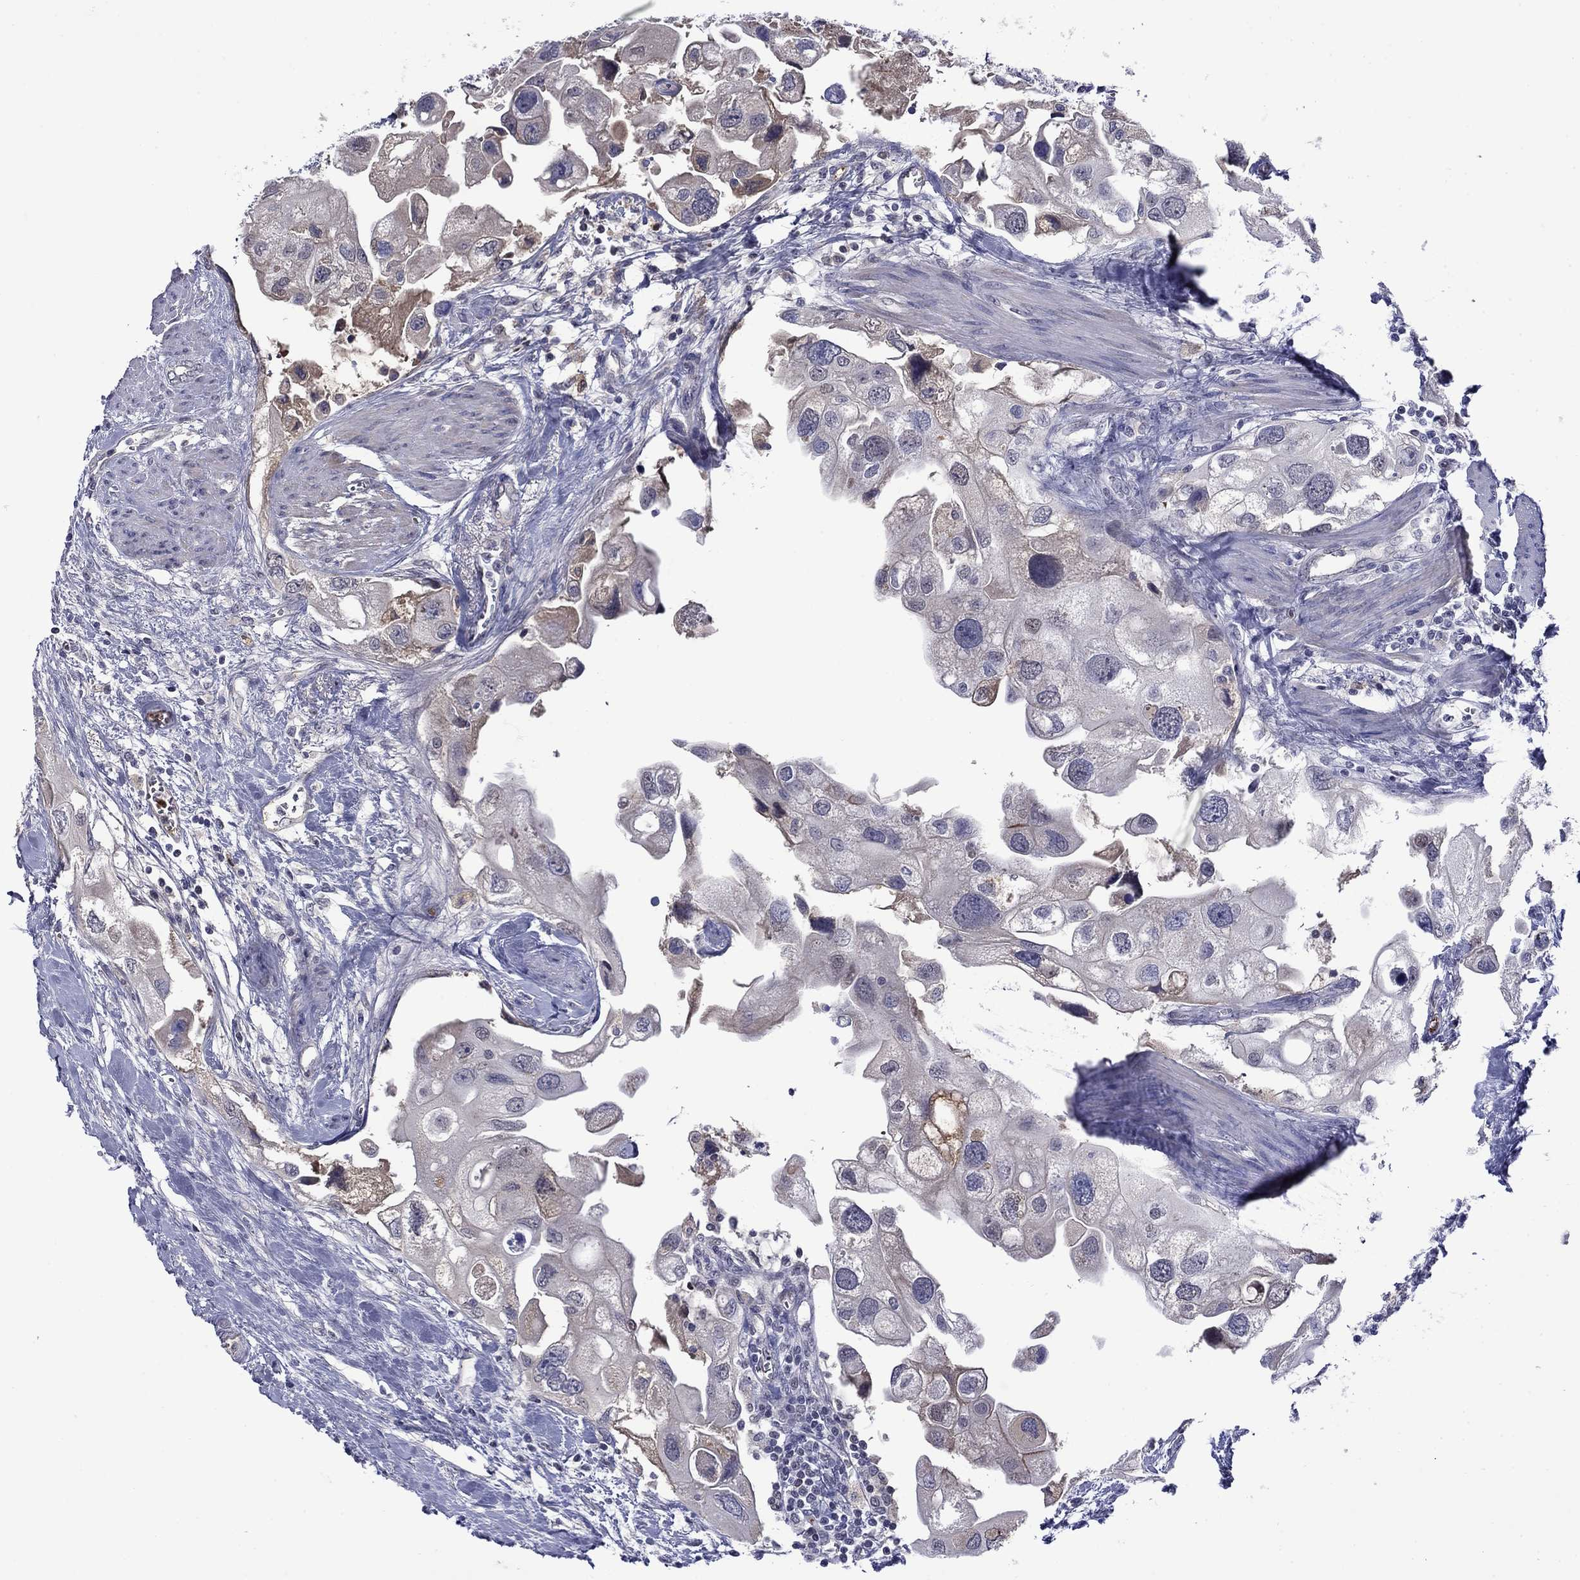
{"staining": {"intensity": "negative", "quantity": "none", "location": "none"}, "tissue": "urothelial cancer", "cell_type": "Tumor cells", "image_type": "cancer", "snomed": [{"axis": "morphology", "description": "Urothelial carcinoma, High grade"}, {"axis": "topography", "description": "Urinary bladder"}], "caption": "Immunohistochemistry (IHC) of human high-grade urothelial carcinoma exhibits no expression in tumor cells.", "gene": "APOA2", "patient": {"sex": "male", "age": 59}}